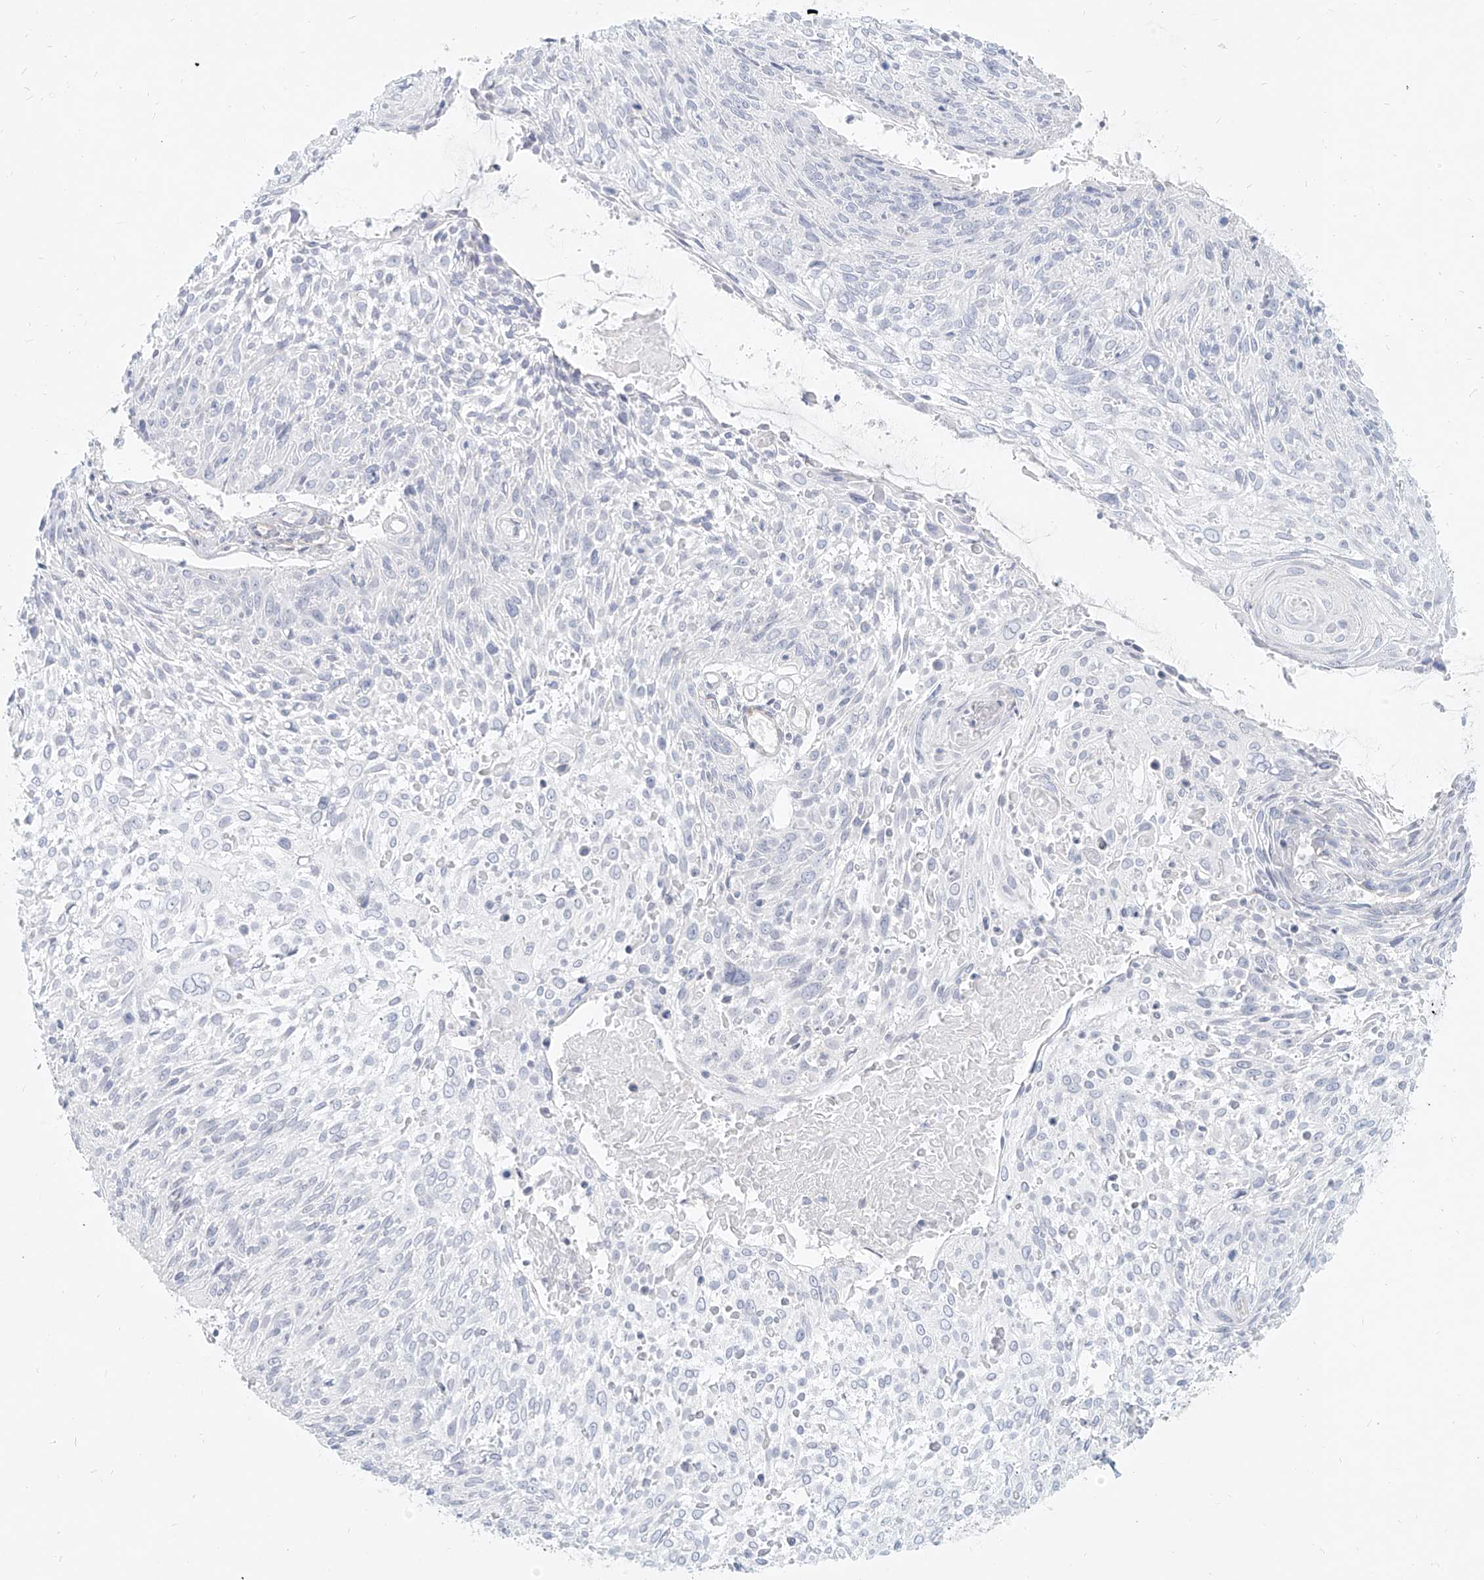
{"staining": {"intensity": "negative", "quantity": "none", "location": "none"}, "tissue": "cervical cancer", "cell_type": "Tumor cells", "image_type": "cancer", "snomed": [{"axis": "morphology", "description": "Squamous cell carcinoma, NOS"}, {"axis": "topography", "description": "Cervix"}], "caption": "This is an immunohistochemistry histopathology image of cervical squamous cell carcinoma. There is no positivity in tumor cells.", "gene": "ITPKB", "patient": {"sex": "female", "age": 51}}